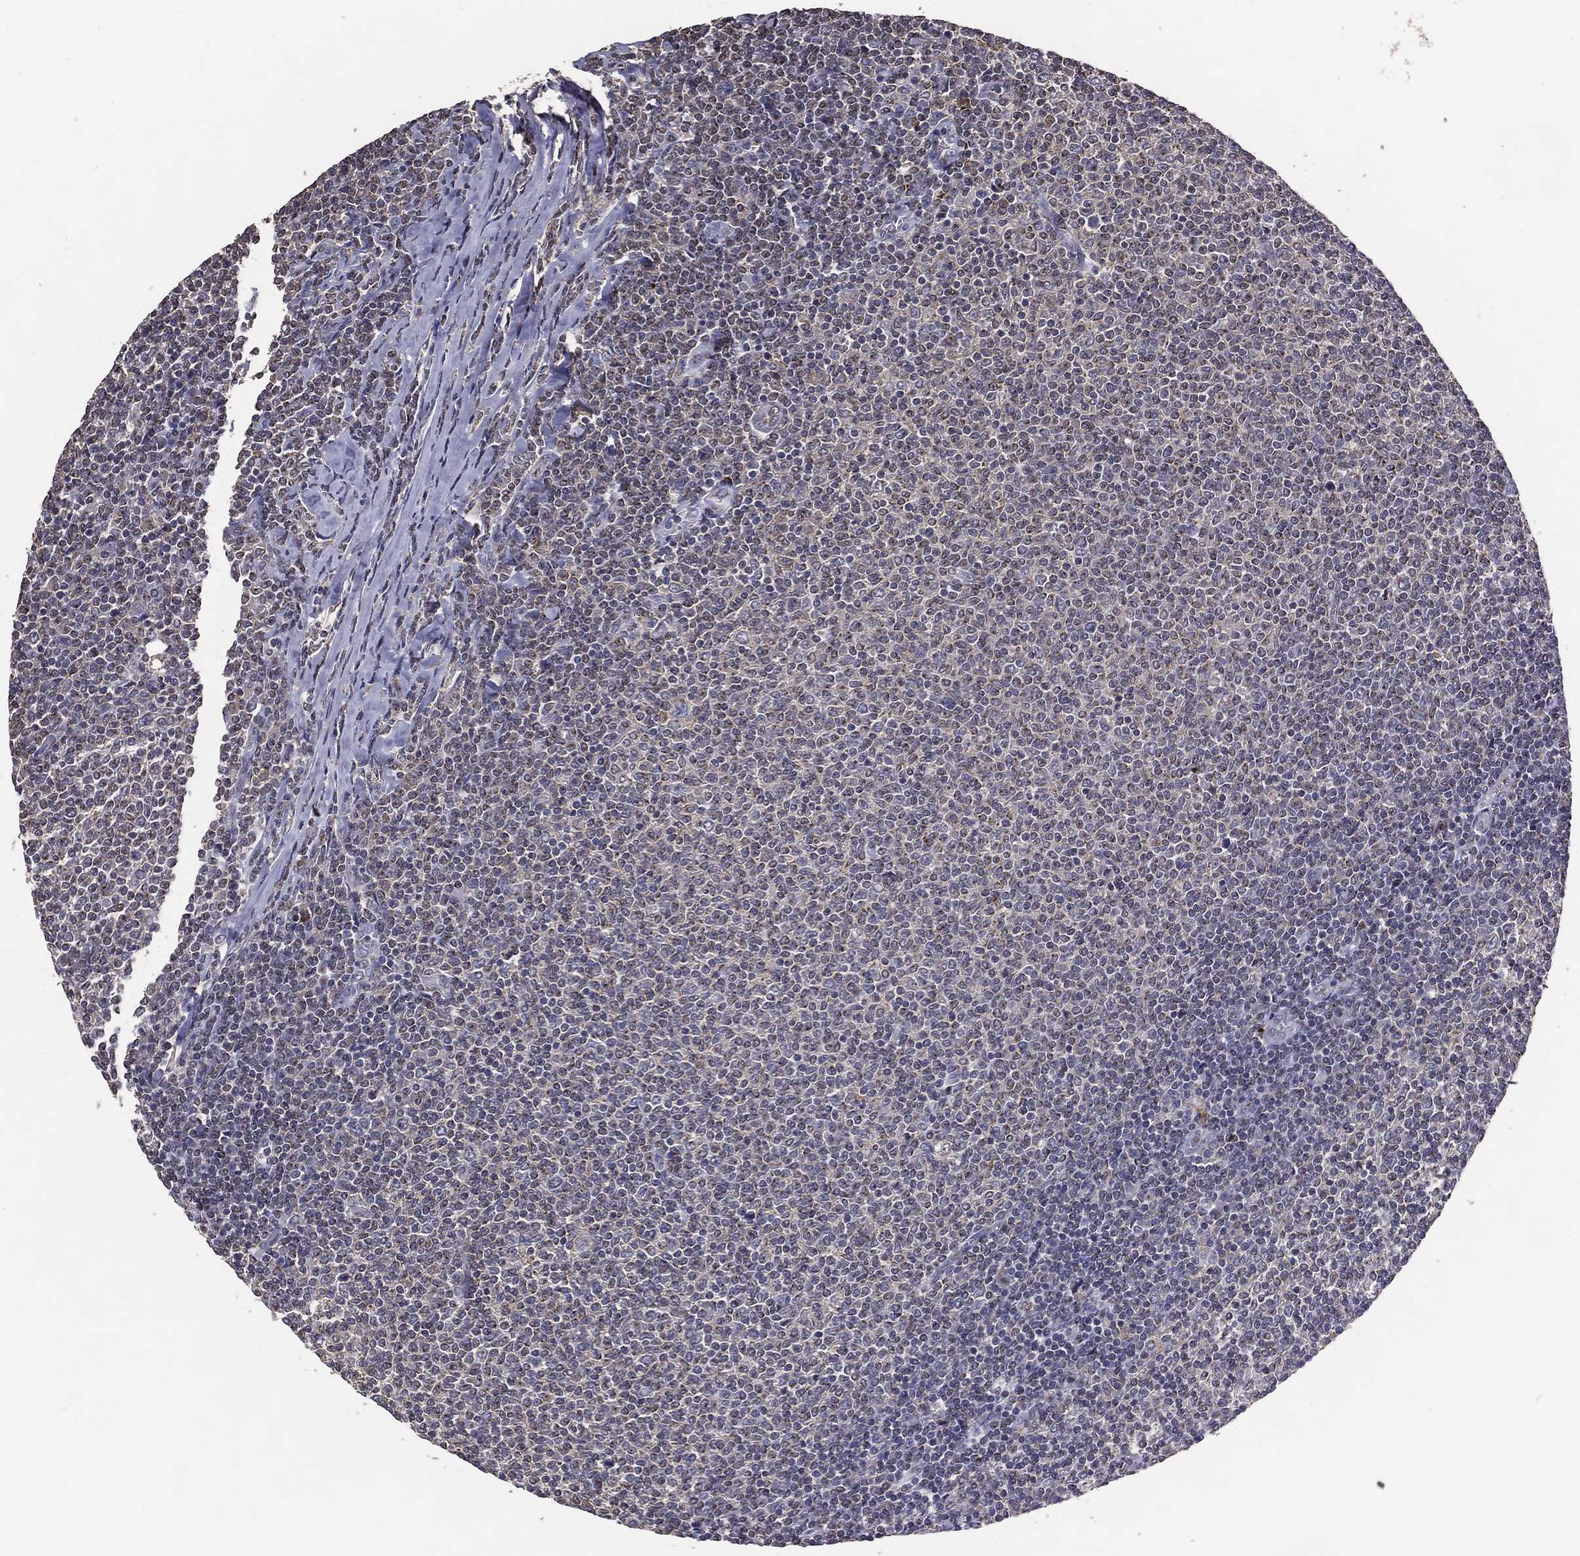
{"staining": {"intensity": "negative", "quantity": "none", "location": "none"}, "tissue": "lymphoma", "cell_type": "Tumor cells", "image_type": "cancer", "snomed": [{"axis": "morphology", "description": "Malignant lymphoma, non-Hodgkin's type, Low grade"}, {"axis": "topography", "description": "Lymph node"}], "caption": "Immunohistochemical staining of low-grade malignant lymphoma, non-Hodgkin's type reveals no significant expression in tumor cells.", "gene": "GPR183", "patient": {"sex": "male", "age": 52}}